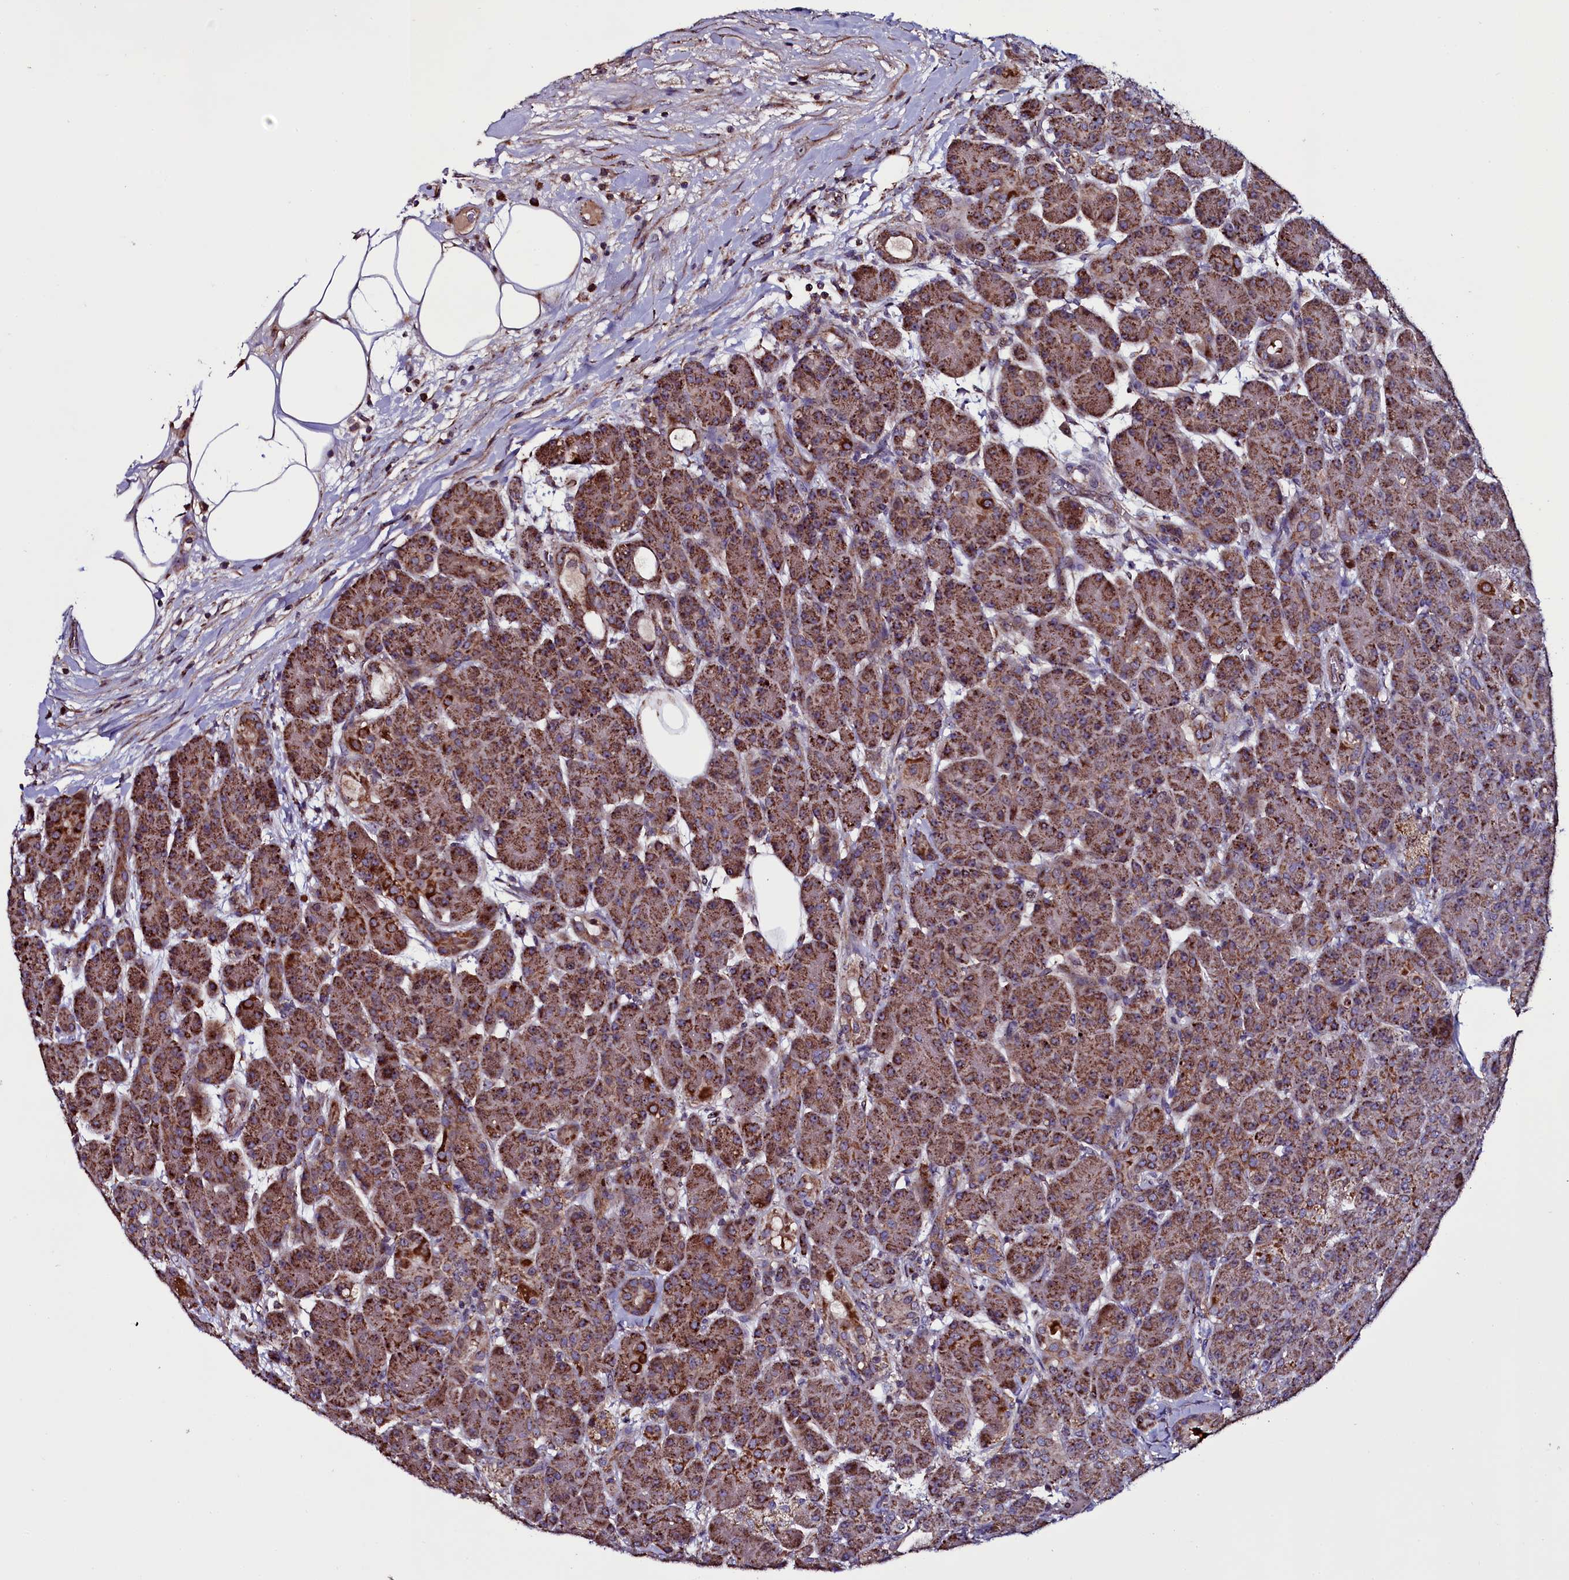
{"staining": {"intensity": "strong", "quantity": ">75%", "location": "cytoplasmic/membranous,nuclear"}, "tissue": "pancreas", "cell_type": "Exocrine glandular cells", "image_type": "normal", "snomed": [{"axis": "morphology", "description": "Normal tissue, NOS"}, {"axis": "topography", "description": "Pancreas"}], "caption": "Protein analysis of normal pancreas reveals strong cytoplasmic/membranous,nuclear expression in approximately >75% of exocrine glandular cells.", "gene": "NAA80", "patient": {"sex": "male", "age": 63}}